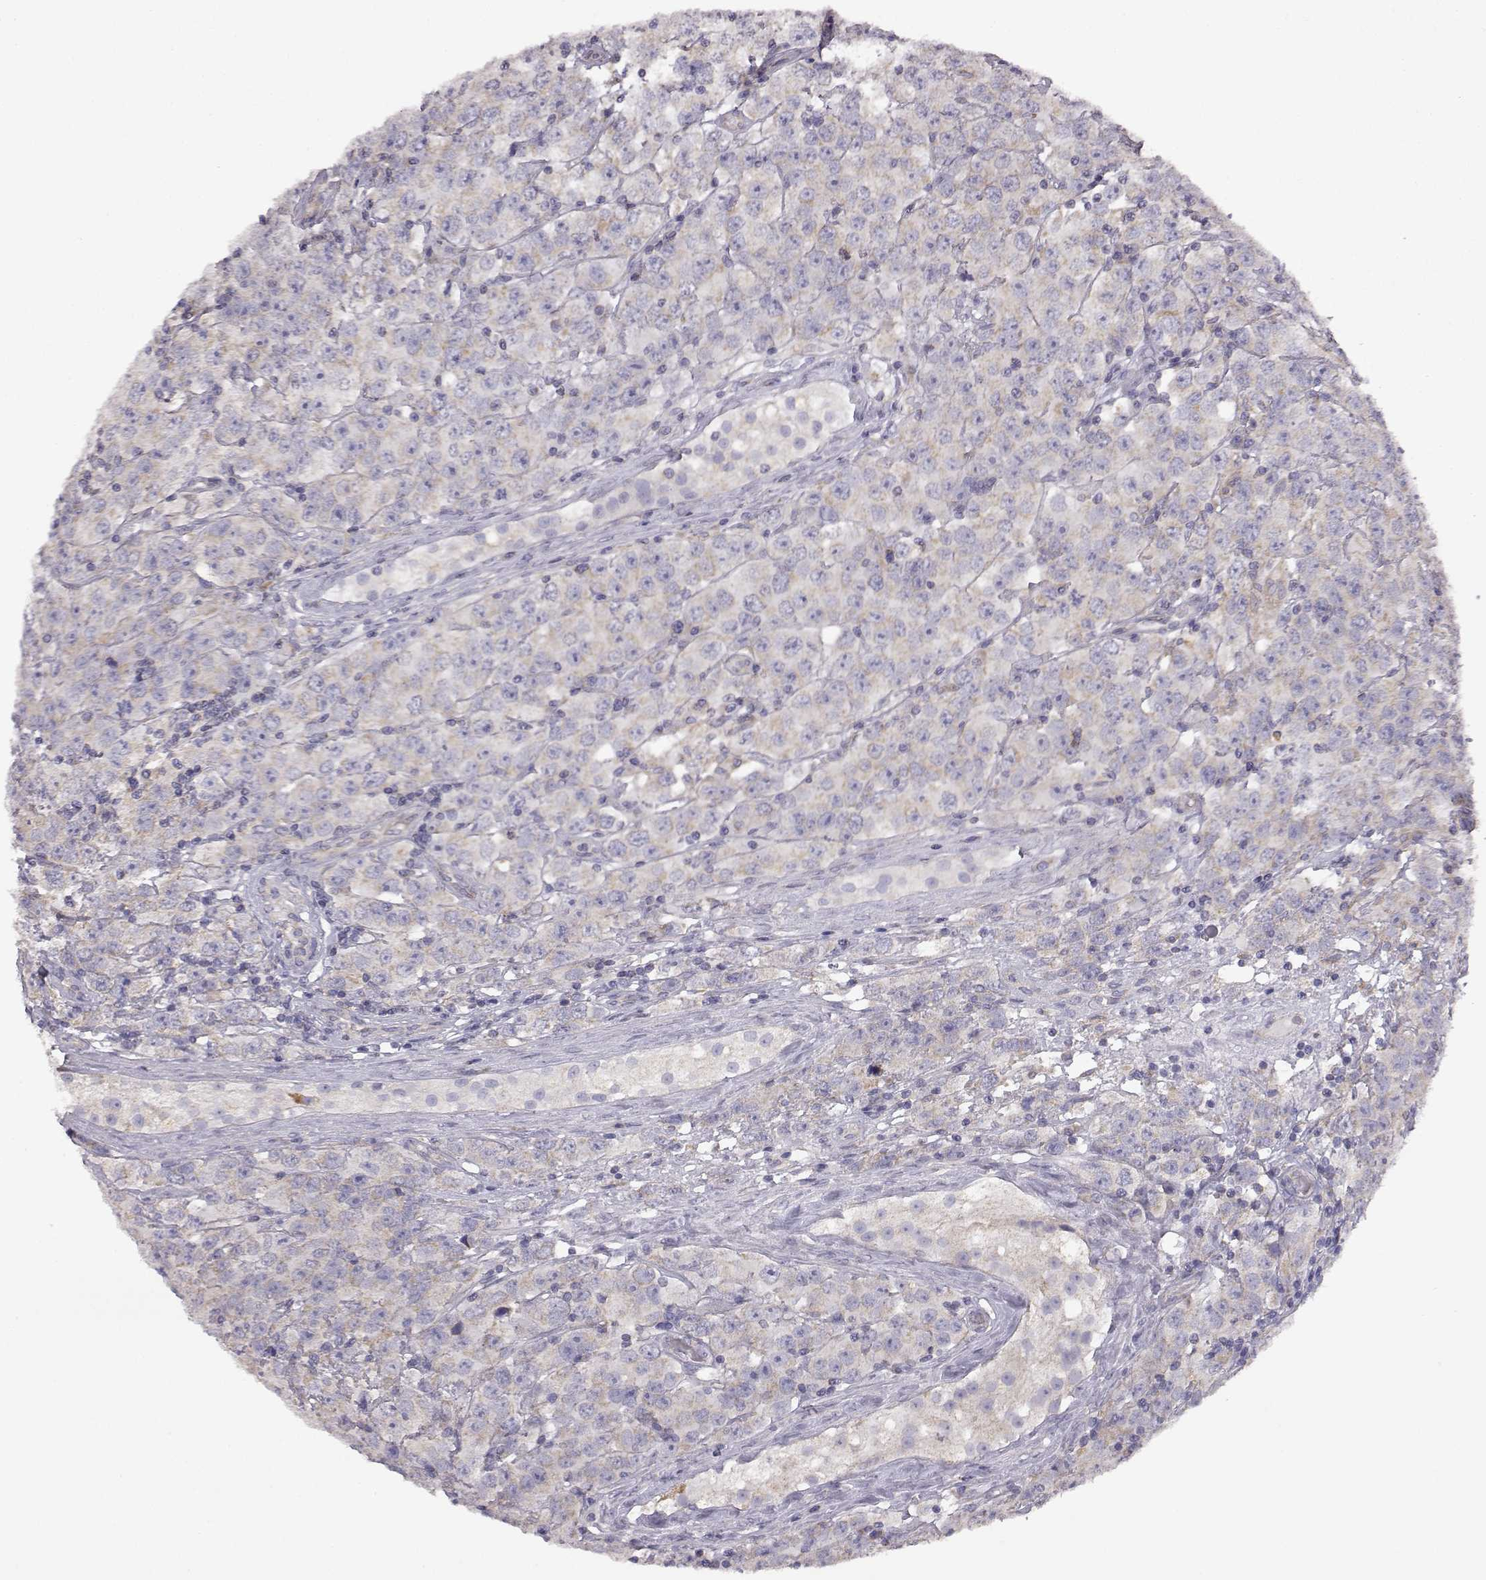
{"staining": {"intensity": "weak", "quantity": "<25%", "location": "cytoplasmic/membranous"}, "tissue": "testis cancer", "cell_type": "Tumor cells", "image_type": "cancer", "snomed": [{"axis": "morphology", "description": "Seminoma, NOS"}, {"axis": "topography", "description": "Testis"}], "caption": "The histopathology image reveals no staining of tumor cells in testis cancer.", "gene": "DDC", "patient": {"sex": "male", "age": 52}}